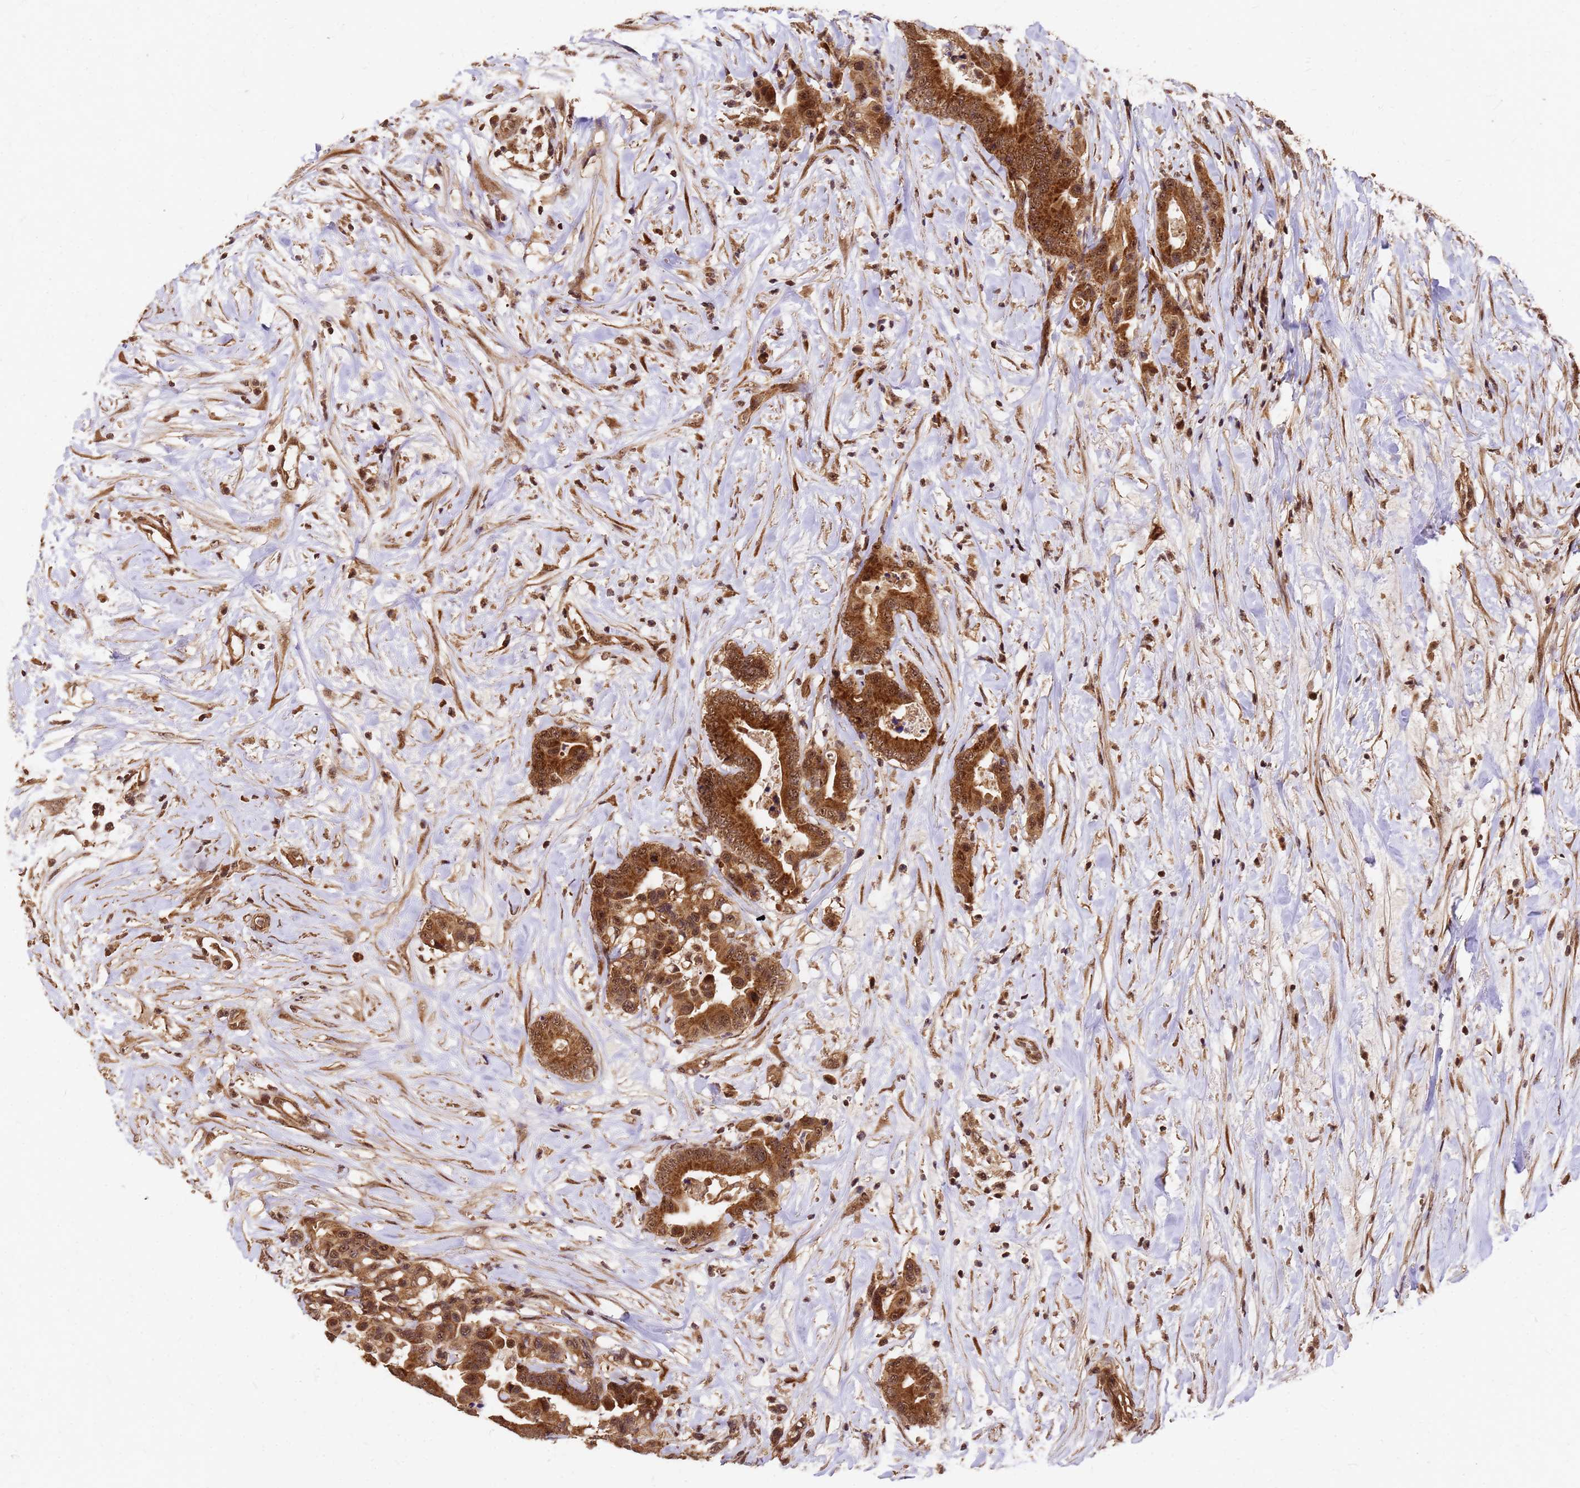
{"staining": {"intensity": "strong", "quantity": ">75%", "location": "cytoplasmic/membranous,nuclear"}, "tissue": "colorectal cancer", "cell_type": "Tumor cells", "image_type": "cancer", "snomed": [{"axis": "morphology", "description": "Normal tissue, NOS"}, {"axis": "morphology", "description": "Adenocarcinoma, NOS"}, {"axis": "topography", "description": "Colon"}], "caption": "High-magnification brightfield microscopy of adenocarcinoma (colorectal) stained with DAB (3,3'-diaminobenzidine) (brown) and counterstained with hematoxylin (blue). tumor cells exhibit strong cytoplasmic/membranous and nuclear staining is seen in about>75% of cells.", "gene": "GPATCH8", "patient": {"sex": "male", "age": 82}}